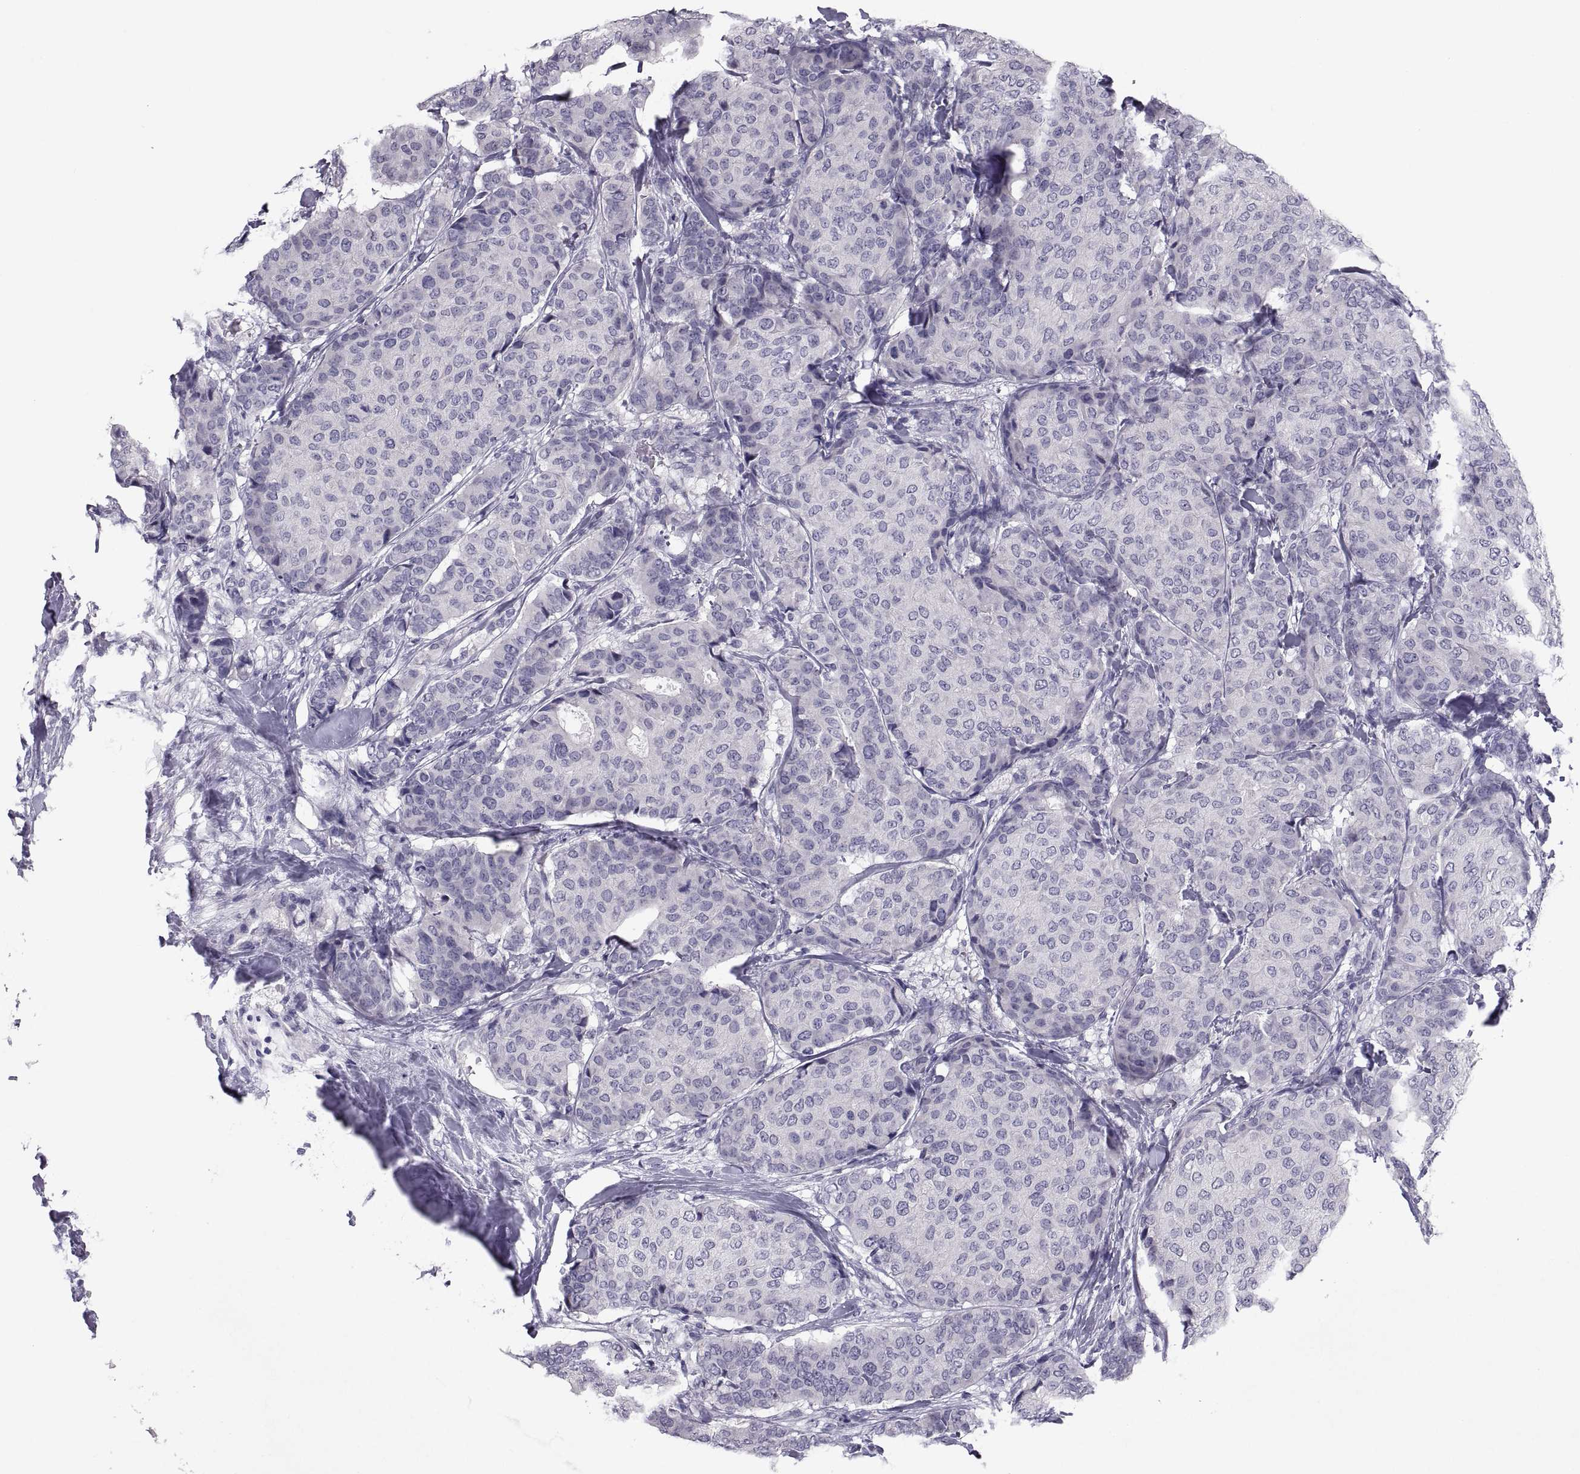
{"staining": {"intensity": "negative", "quantity": "none", "location": "none"}, "tissue": "breast cancer", "cell_type": "Tumor cells", "image_type": "cancer", "snomed": [{"axis": "morphology", "description": "Duct carcinoma"}, {"axis": "topography", "description": "Breast"}], "caption": "Tumor cells are negative for protein expression in human infiltrating ductal carcinoma (breast).", "gene": "PDZRN4", "patient": {"sex": "female", "age": 75}}